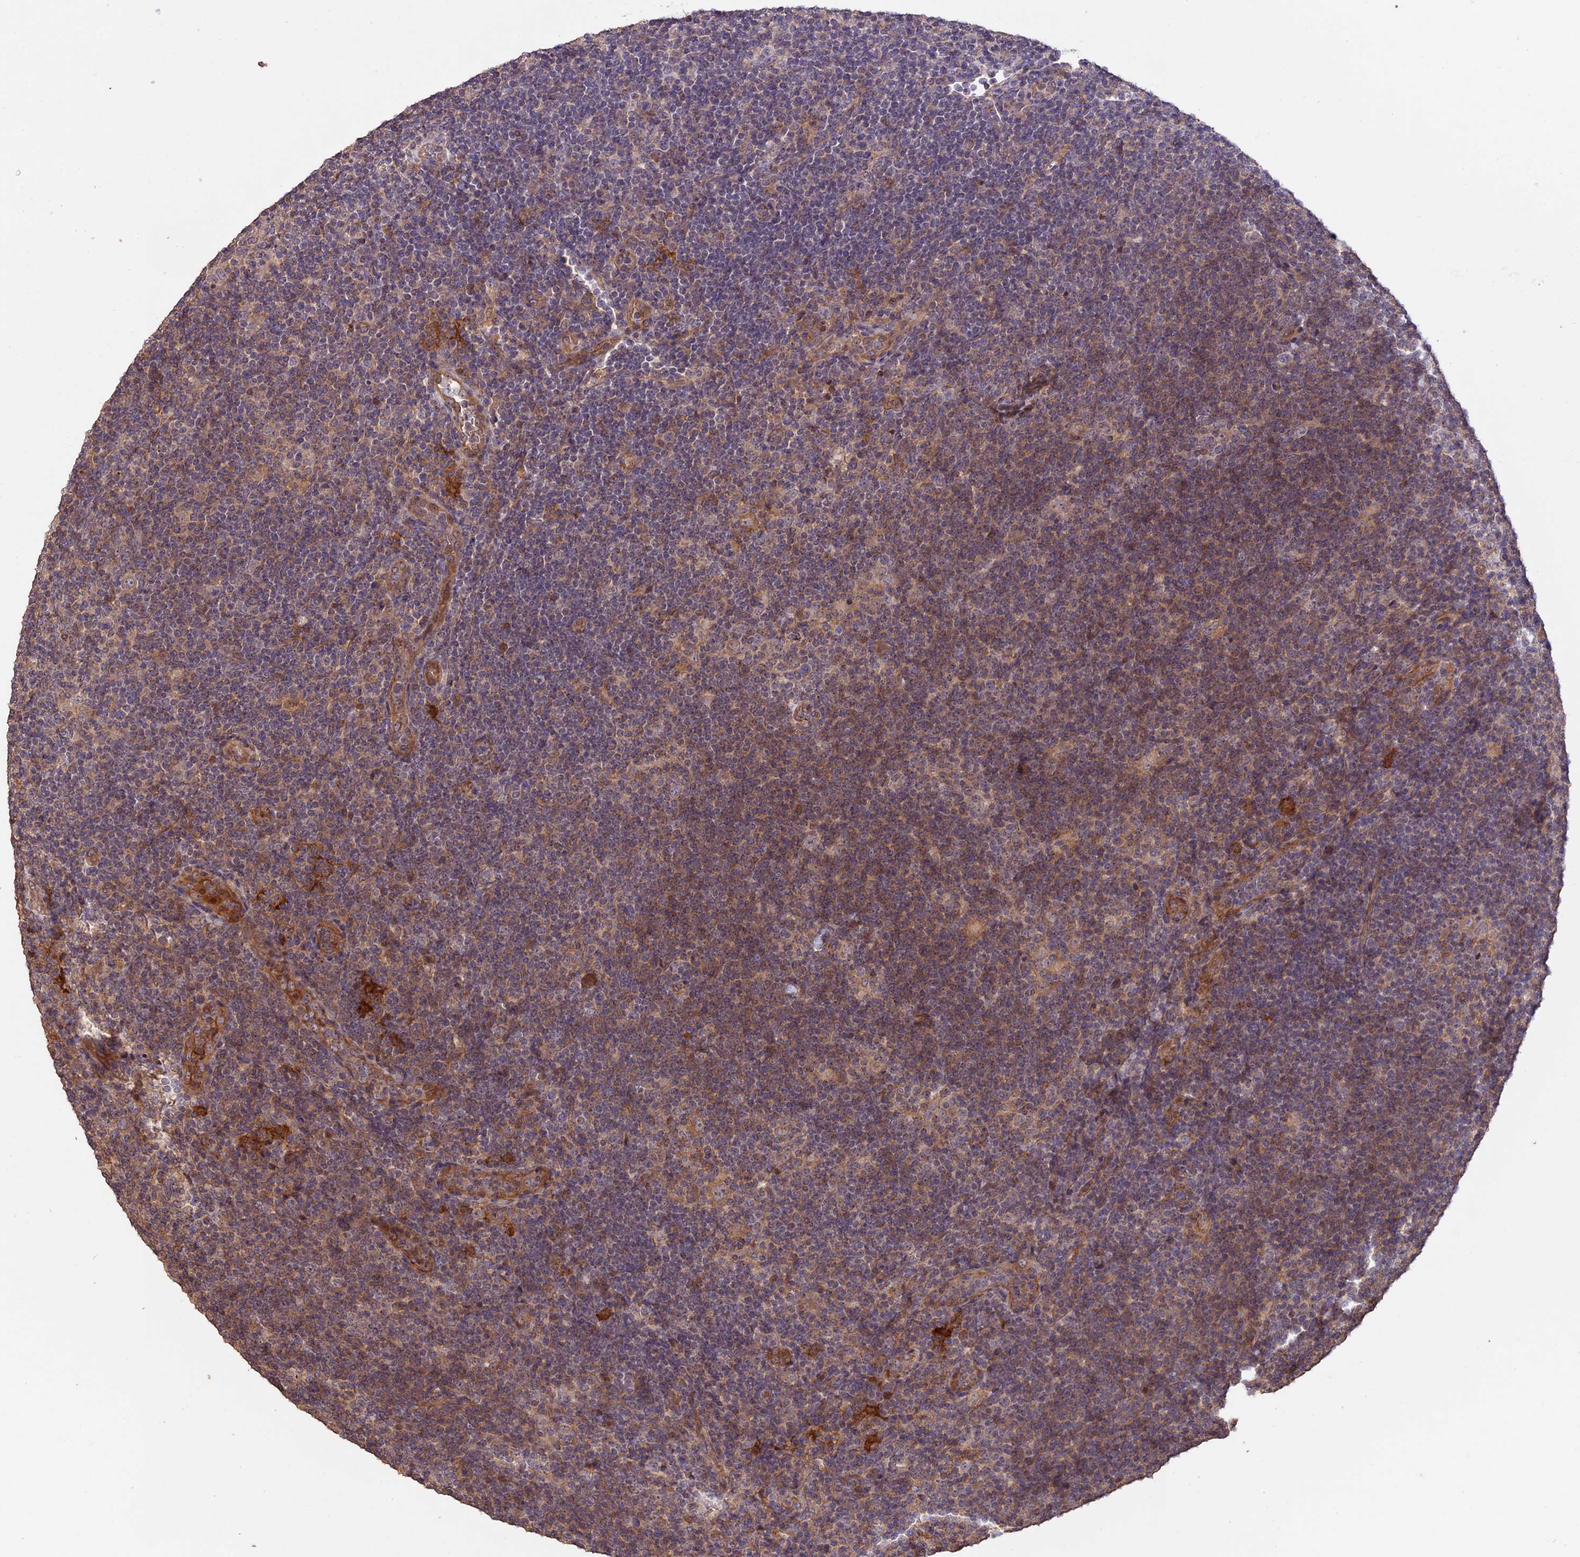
{"staining": {"intensity": "weak", "quantity": "<25%", "location": "cytoplasmic/membranous"}, "tissue": "lymphoma", "cell_type": "Tumor cells", "image_type": "cancer", "snomed": [{"axis": "morphology", "description": "Hodgkin's disease, NOS"}, {"axis": "topography", "description": "Lymph node"}], "caption": "This micrograph is of Hodgkin's disease stained with IHC to label a protein in brown with the nuclei are counter-stained blue. There is no expression in tumor cells.", "gene": "RASAL1", "patient": {"sex": "female", "age": 57}}